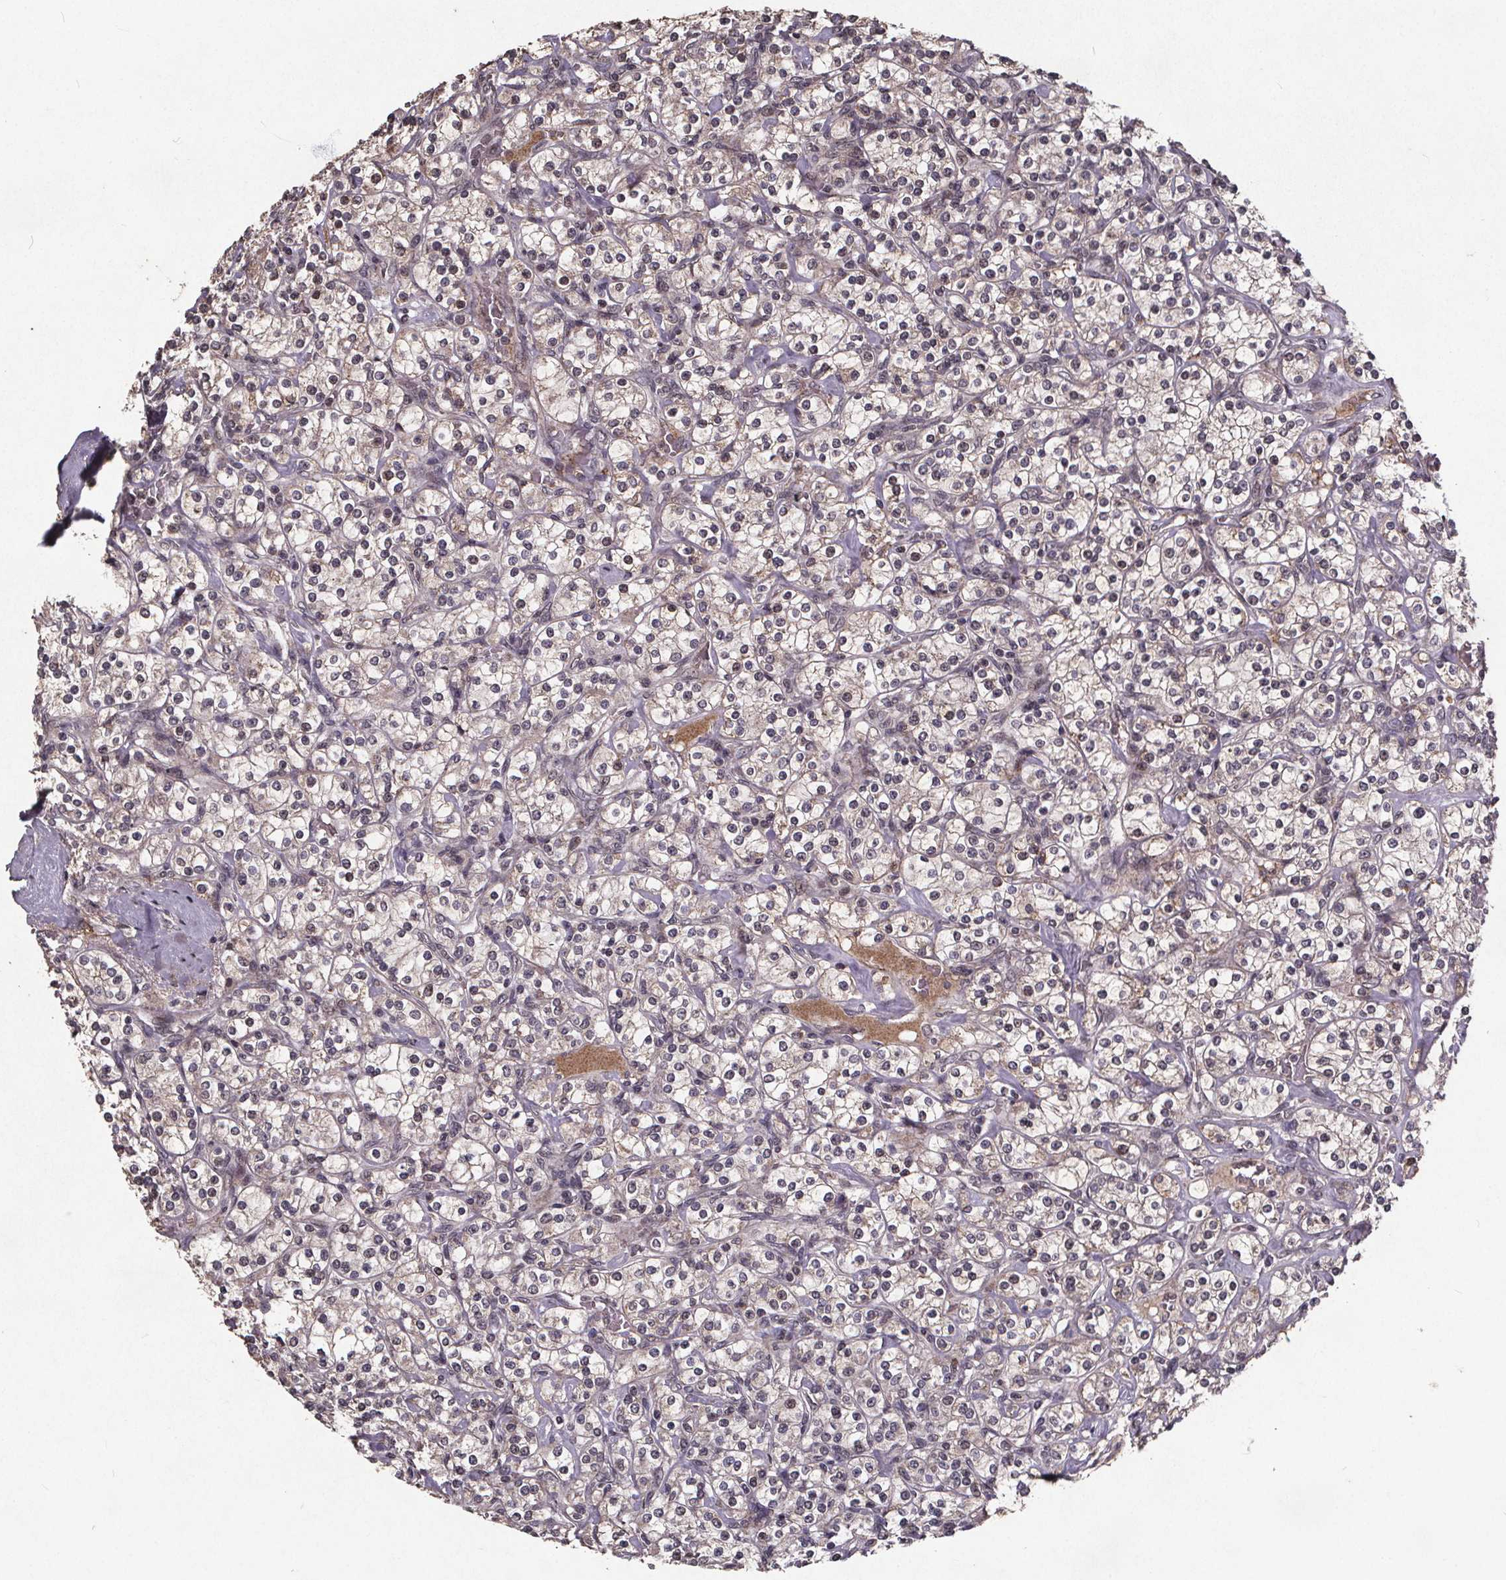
{"staining": {"intensity": "negative", "quantity": "none", "location": "none"}, "tissue": "renal cancer", "cell_type": "Tumor cells", "image_type": "cancer", "snomed": [{"axis": "morphology", "description": "Adenocarcinoma, NOS"}, {"axis": "topography", "description": "Kidney"}], "caption": "IHC image of neoplastic tissue: renal cancer stained with DAB demonstrates no significant protein staining in tumor cells.", "gene": "GPX3", "patient": {"sex": "male", "age": 77}}